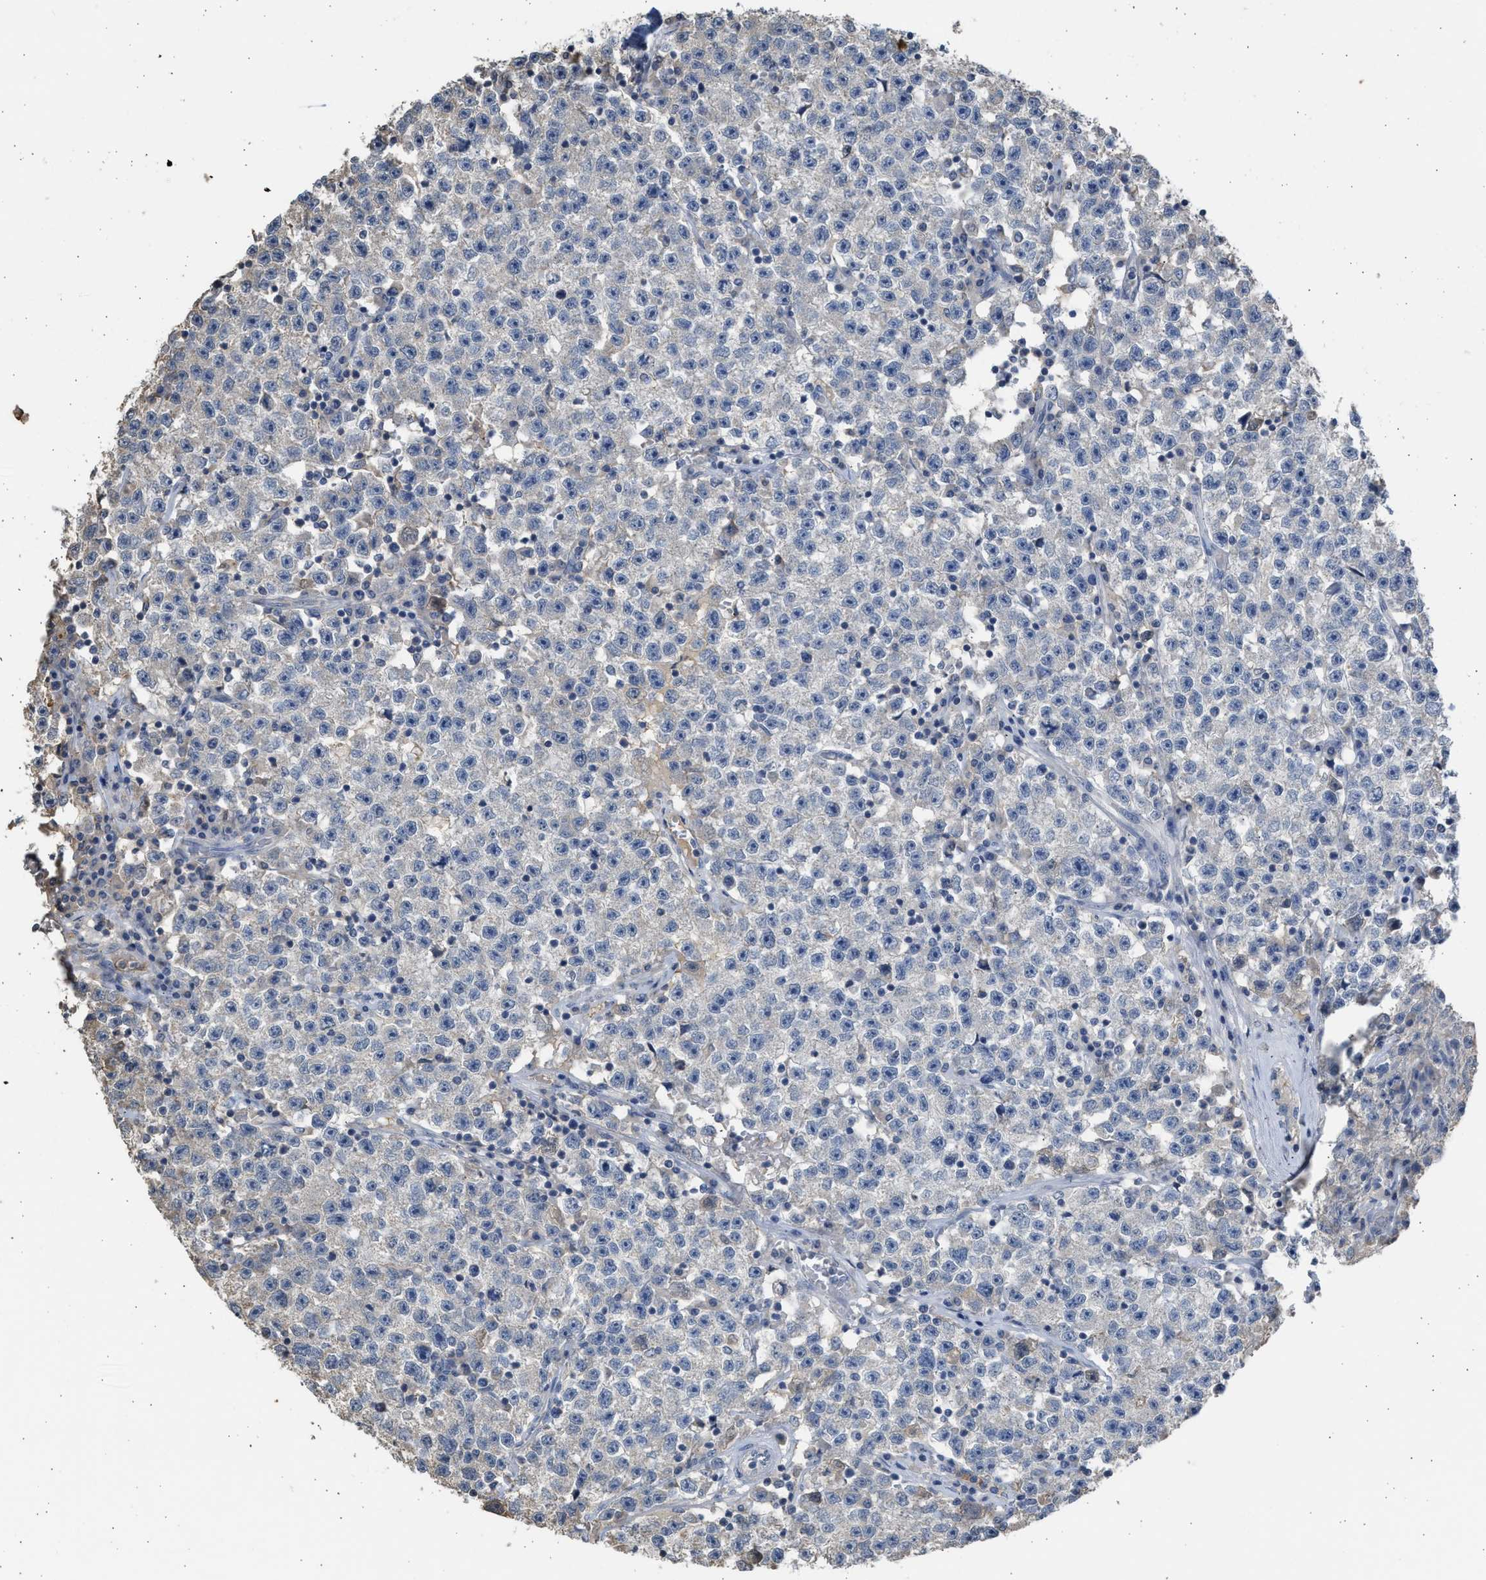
{"staining": {"intensity": "negative", "quantity": "none", "location": "none"}, "tissue": "testis cancer", "cell_type": "Tumor cells", "image_type": "cancer", "snomed": [{"axis": "morphology", "description": "Seminoma, NOS"}, {"axis": "topography", "description": "Testis"}], "caption": "Protein analysis of testis cancer (seminoma) reveals no significant expression in tumor cells. (DAB (3,3'-diaminobenzidine) immunohistochemistry with hematoxylin counter stain).", "gene": "SULT2A1", "patient": {"sex": "male", "age": 22}}